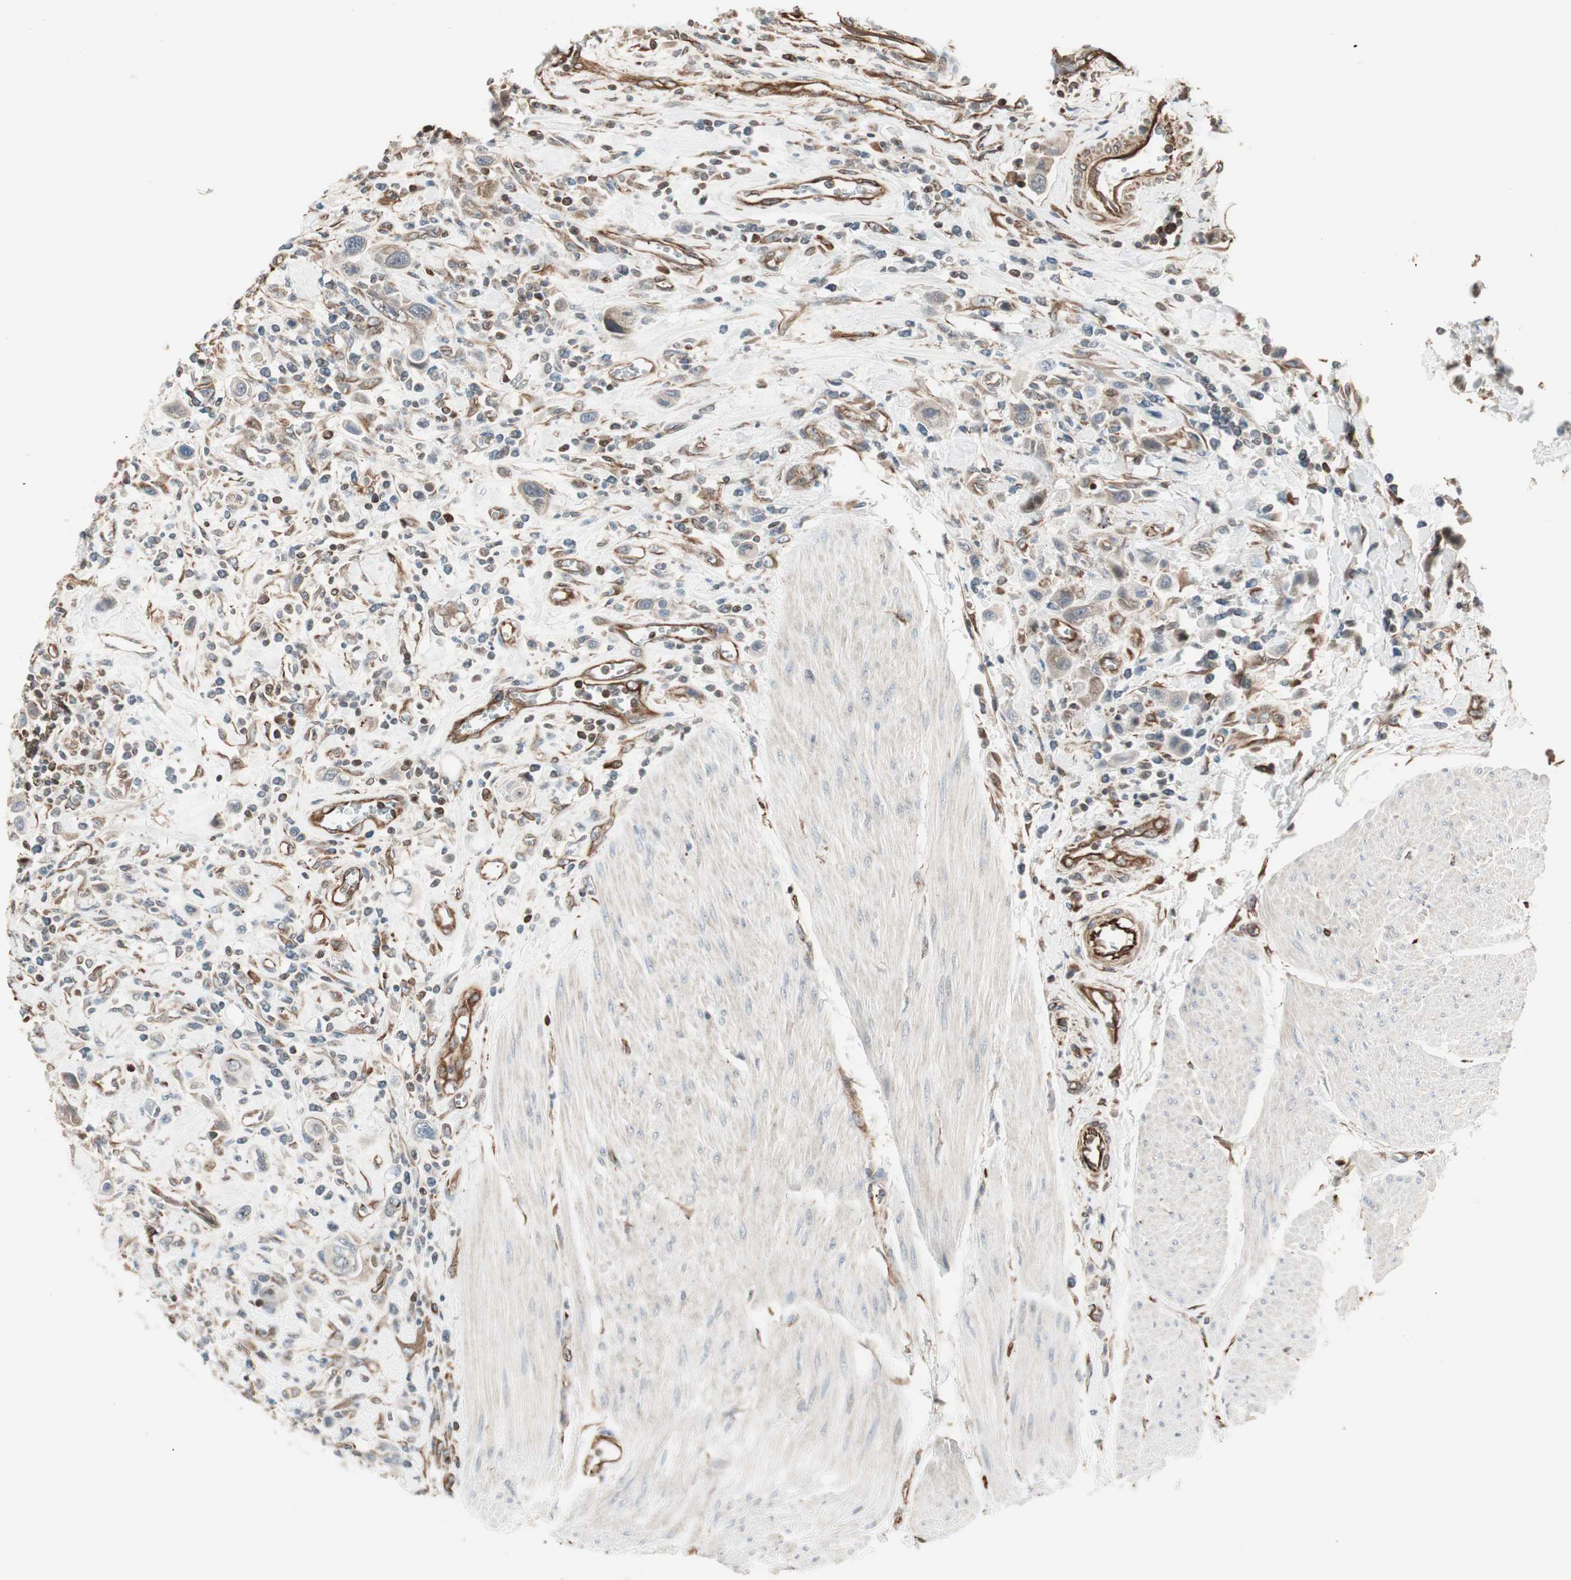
{"staining": {"intensity": "weak", "quantity": ">75%", "location": "cytoplasmic/membranous"}, "tissue": "urothelial cancer", "cell_type": "Tumor cells", "image_type": "cancer", "snomed": [{"axis": "morphology", "description": "Urothelial carcinoma, High grade"}, {"axis": "topography", "description": "Urinary bladder"}], "caption": "Human urothelial carcinoma (high-grade) stained with a protein marker shows weak staining in tumor cells.", "gene": "MAD2L2", "patient": {"sex": "male", "age": 50}}